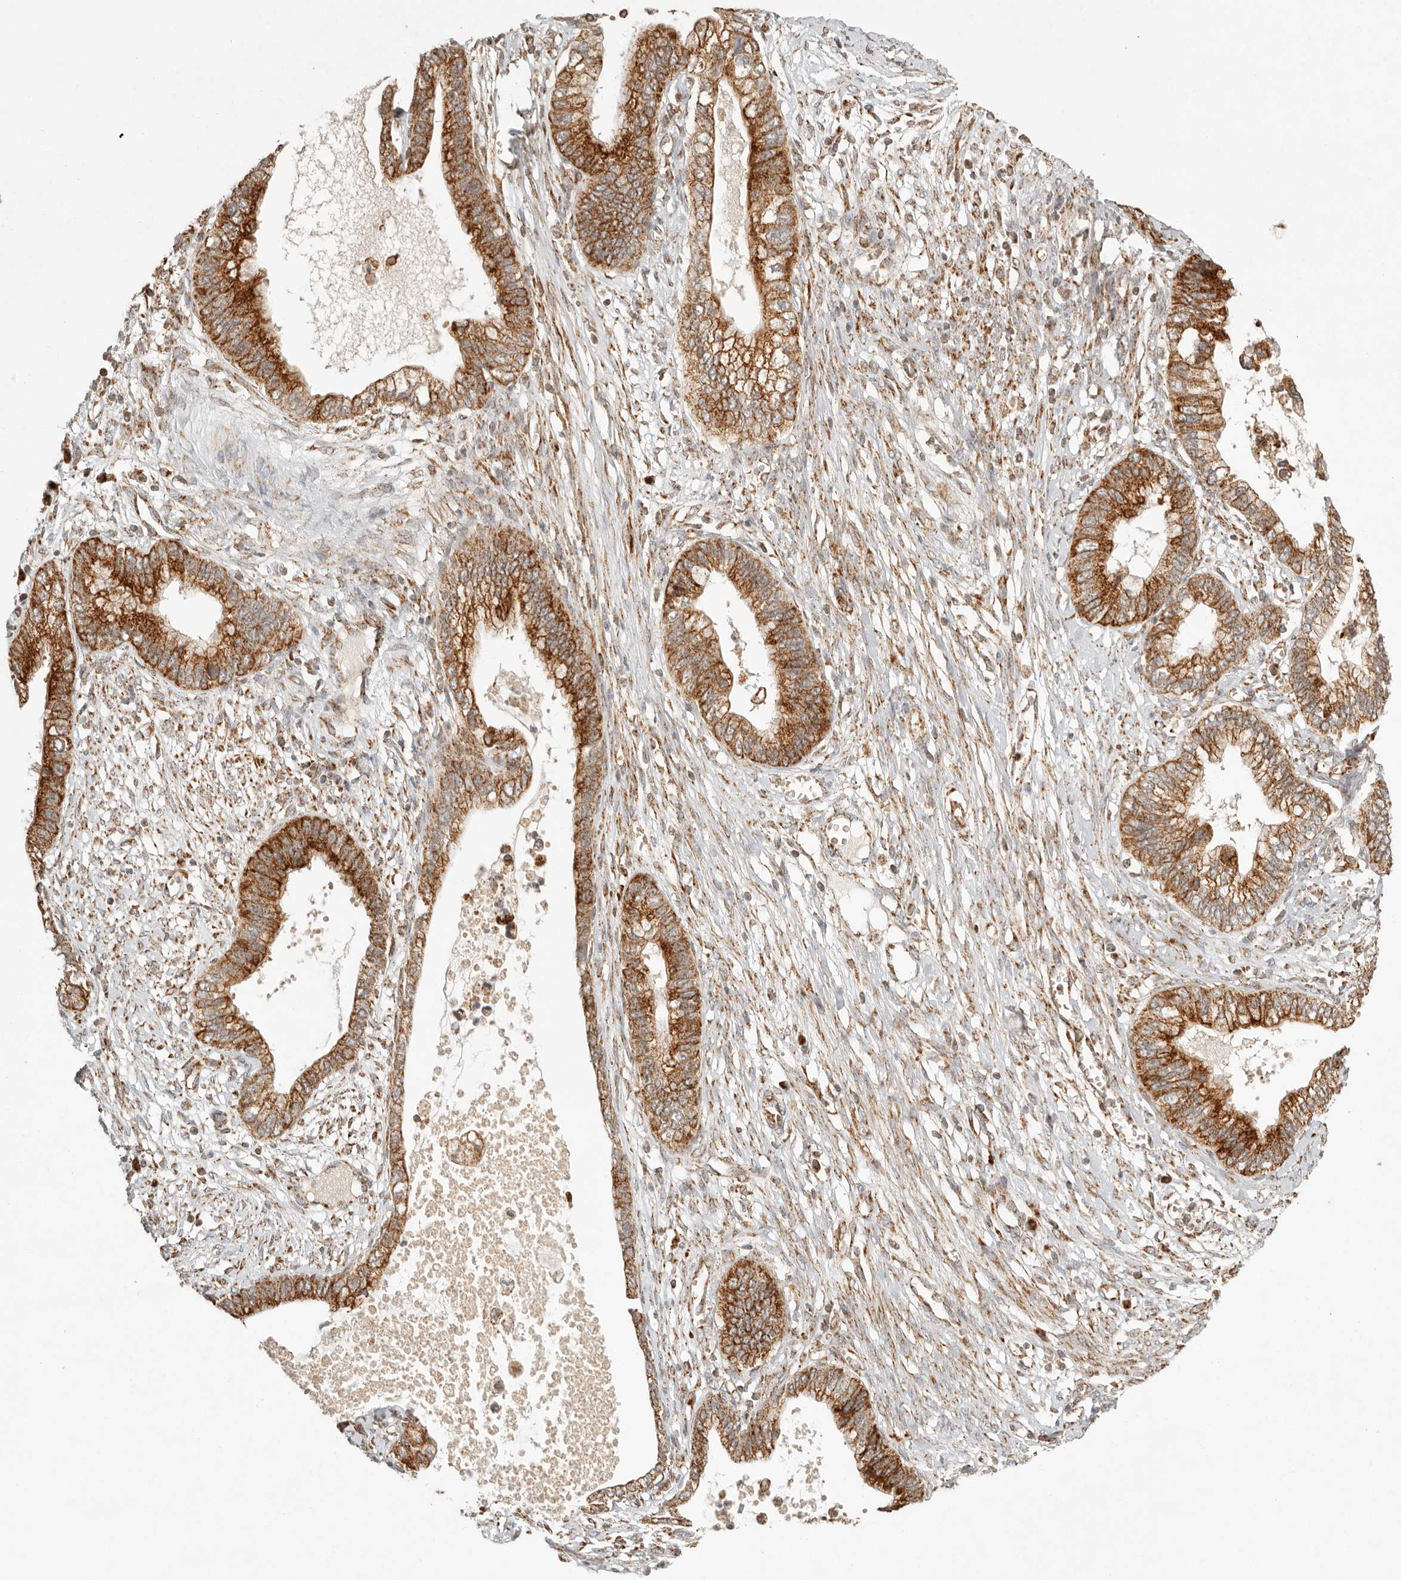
{"staining": {"intensity": "strong", "quantity": ">75%", "location": "cytoplasmic/membranous"}, "tissue": "cervical cancer", "cell_type": "Tumor cells", "image_type": "cancer", "snomed": [{"axis": "morphology", "description": "Adenocarcinoma, NOS"}, {"axis": "topography", "description": "Cervix"}], "caption": "This micrograph exhibits adenocarcinoma (cervical) stained with immunohistochemistry to label a protein in brown. The cytoplasmic/membranous of tumor cells show strong positivity for the protein. Nuclei are counter-stained blue.", "gene": "MRPL55", "patient": {"sex": "female", "age": 44}}